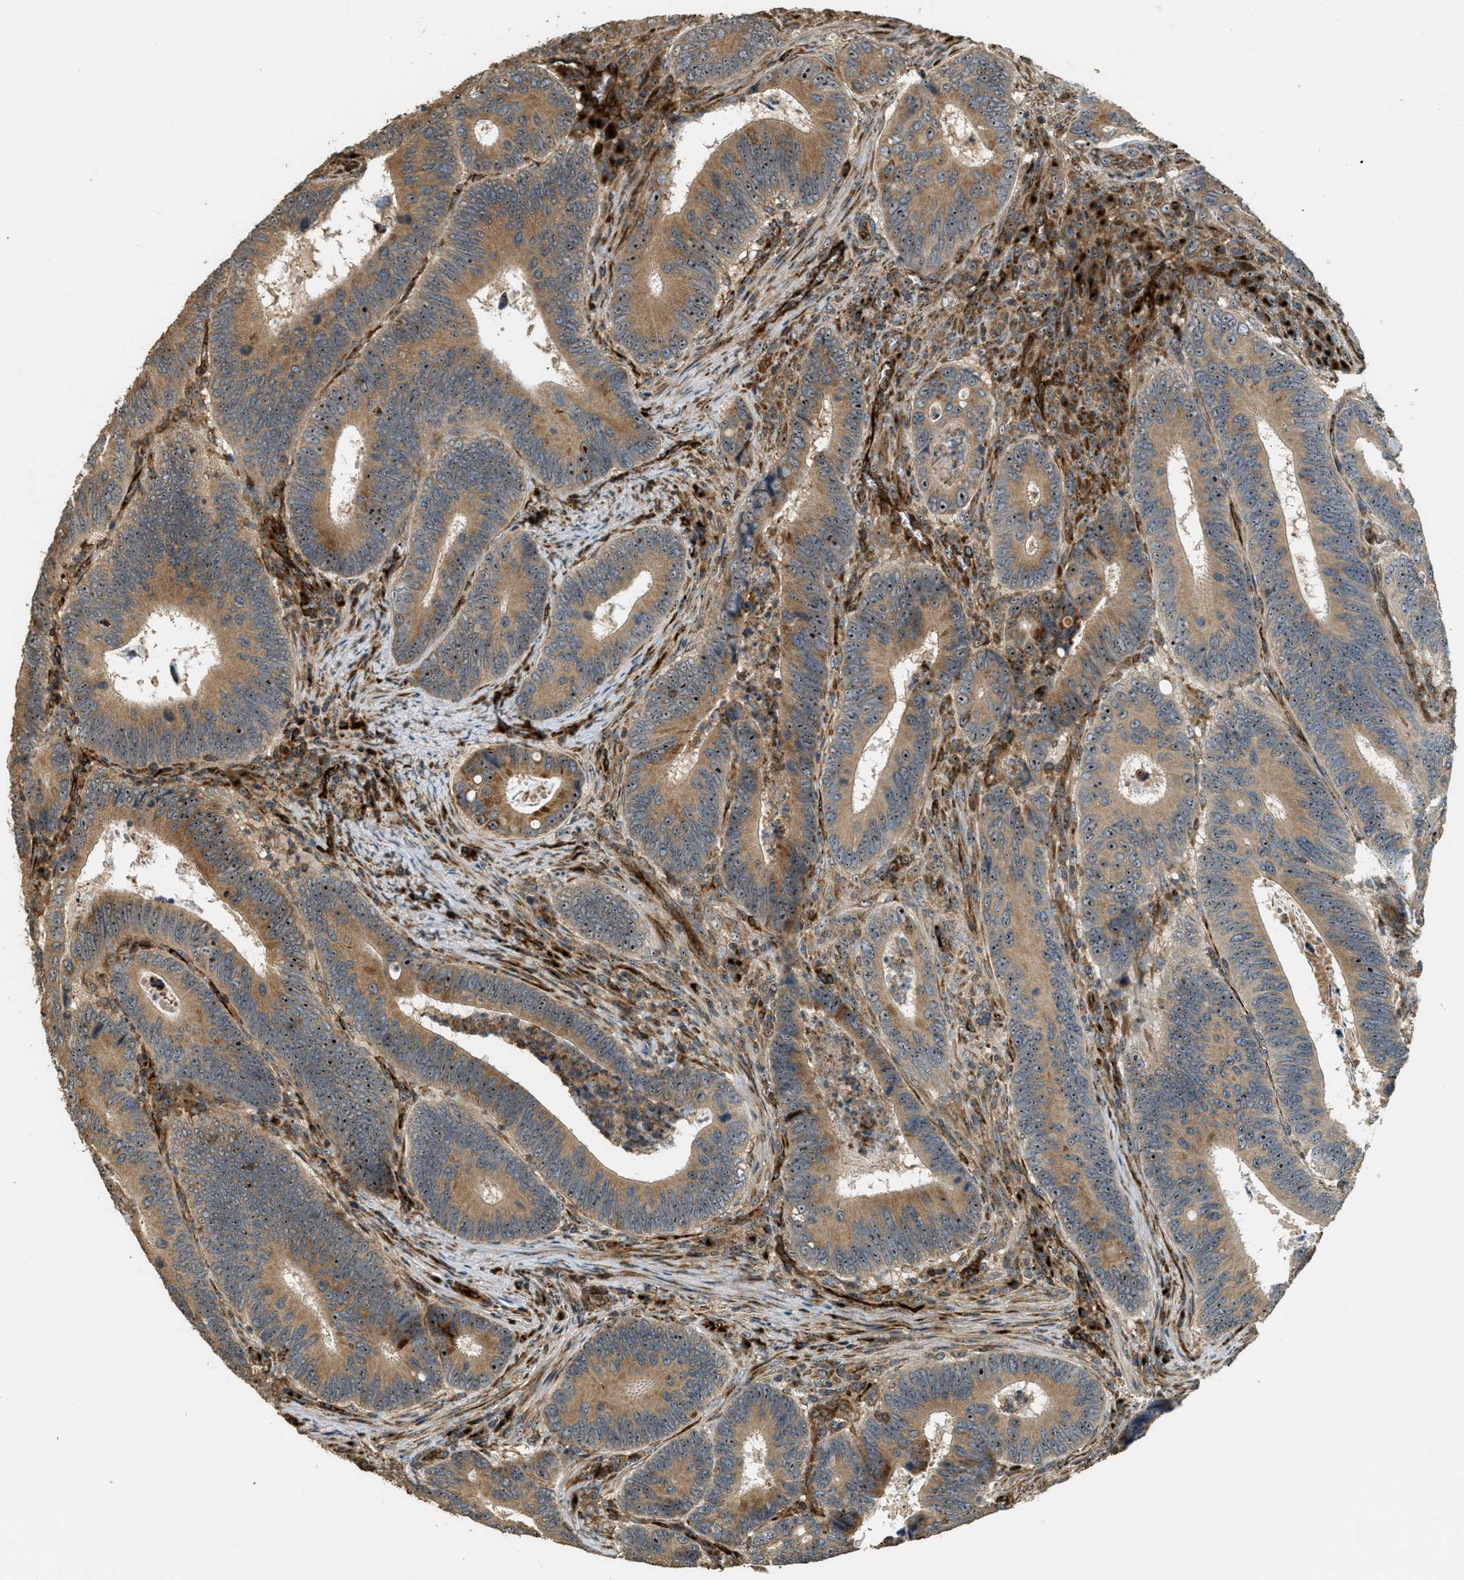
{"staining": {"intensity": "moderate", "quantity": ">75%", "location": "cytoplasmic/membranous,nuclear"}, "tissue": "colorectal cancer", "cell_type": "Tumor cells", "image_type": "cancer", "snomed": [{"axis": "morphology", "description": "Inflammation, NOS"}, {"axis": "morphology", "description": "Adenocarcinoma, NOS"}, {"axis": "topography", "description": "Colon"}], "caption": "Adenocarcinoma (colorectal) stained for a protein reveals moderate cytoplasmic/membranous and nuclear positivity in tumor cells.", "gene": "LRP12", "patient": {"sex": "male", "age": 72}}